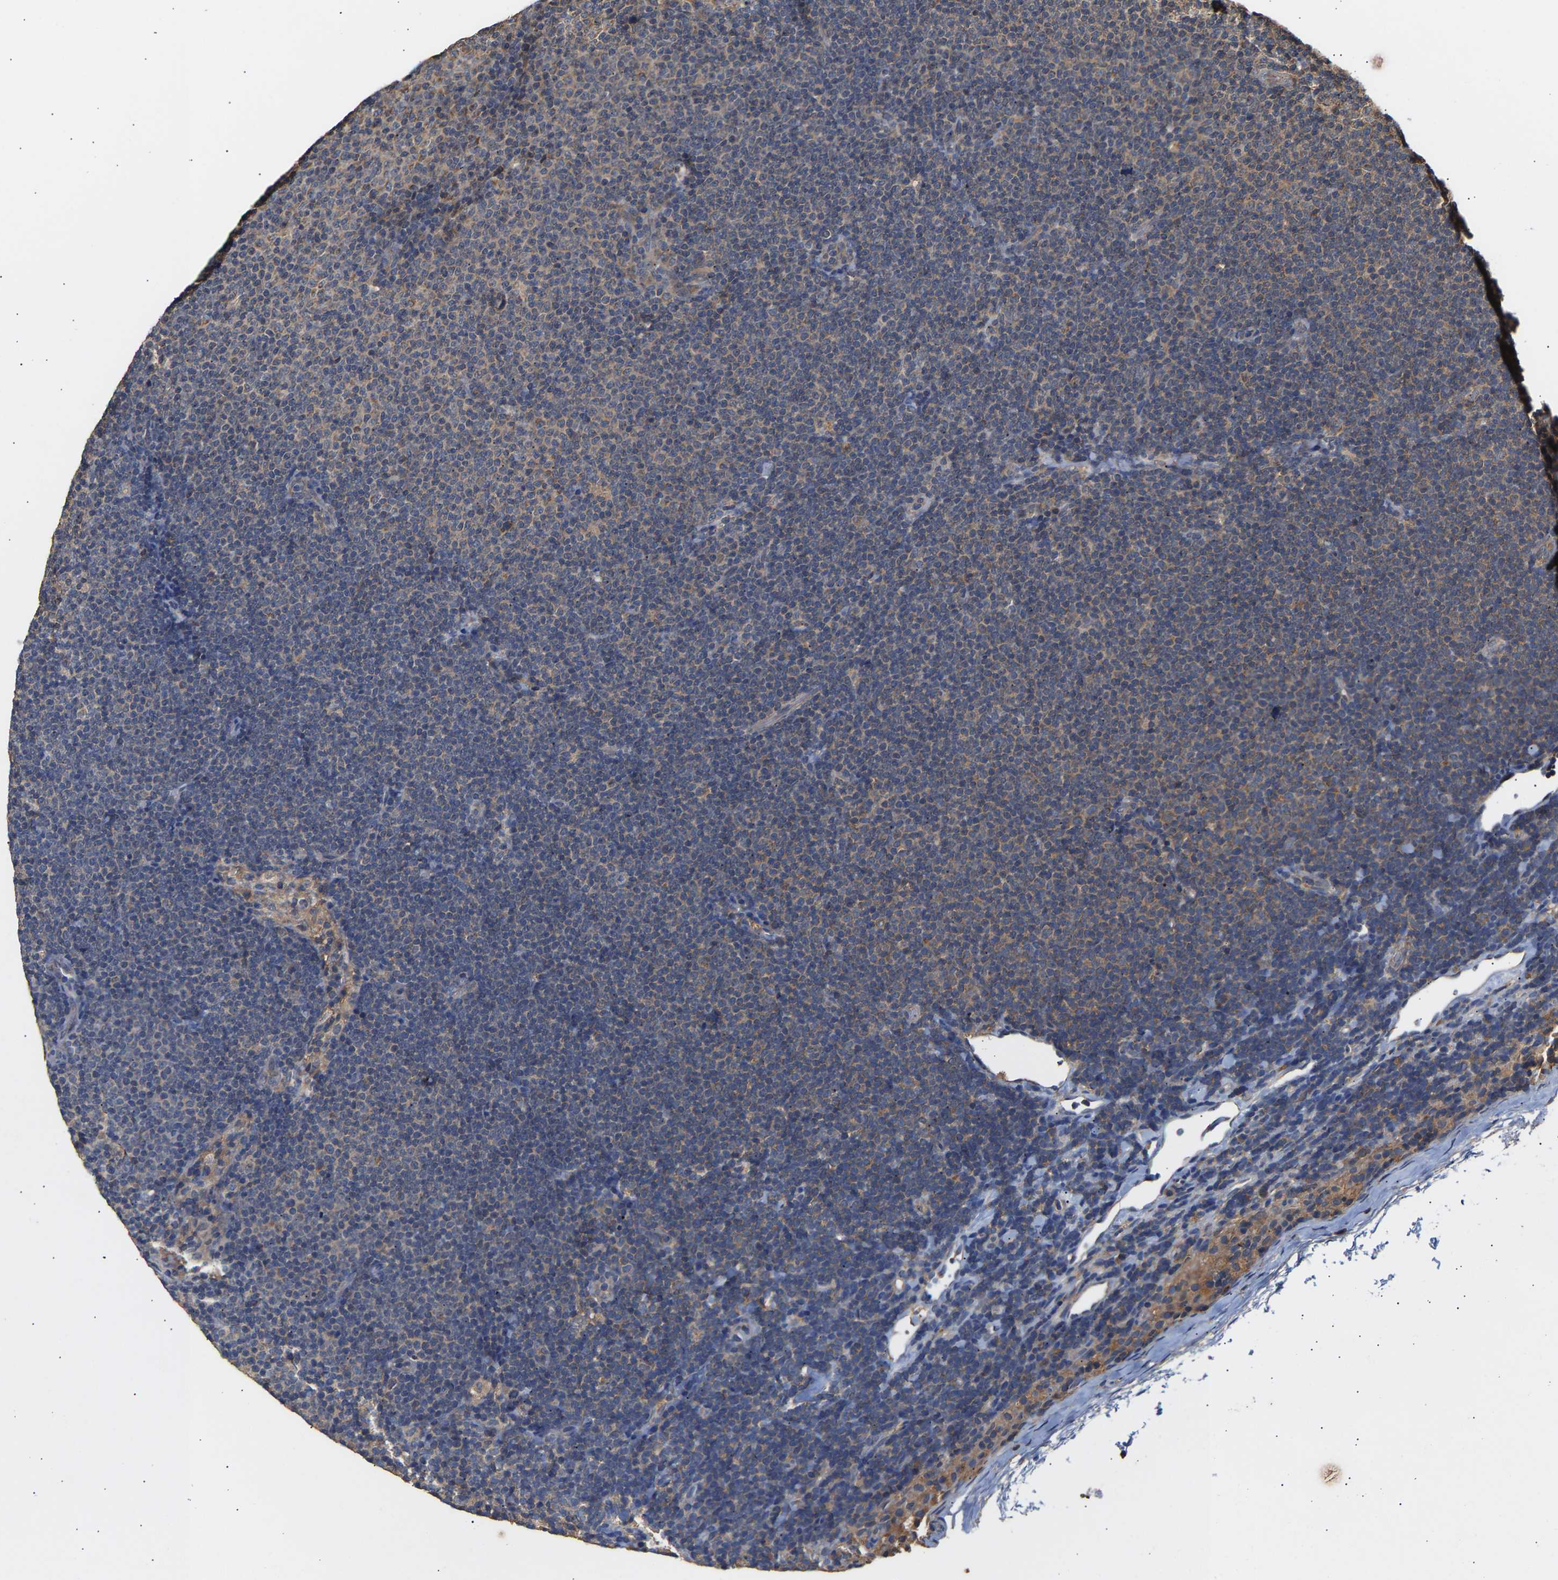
{"staining": {"intensity": "weak", "quantity": "25%-75%", "location": "cytoplasmic/membranous"}, "tissue": "lymphoma", "cell_type": "Tumor cells", "image_type": "cancer", "snomed": [{"axis": "morphology", "description": "Malignant lymphoma, non-Hodgkin's type, Low grade"}, {"axis": "topography", "description": "Lymph node"}], "caption": "Immunohistochemical staining of human low-grade malignant lymphoma, non-Hodgkin's type displays low levels of weak cytoplasmic/membranous staining in about 25%-75% of tumor cells.", "gene": "ZNF26", "patient": {"sex": "female", "age": 53}}